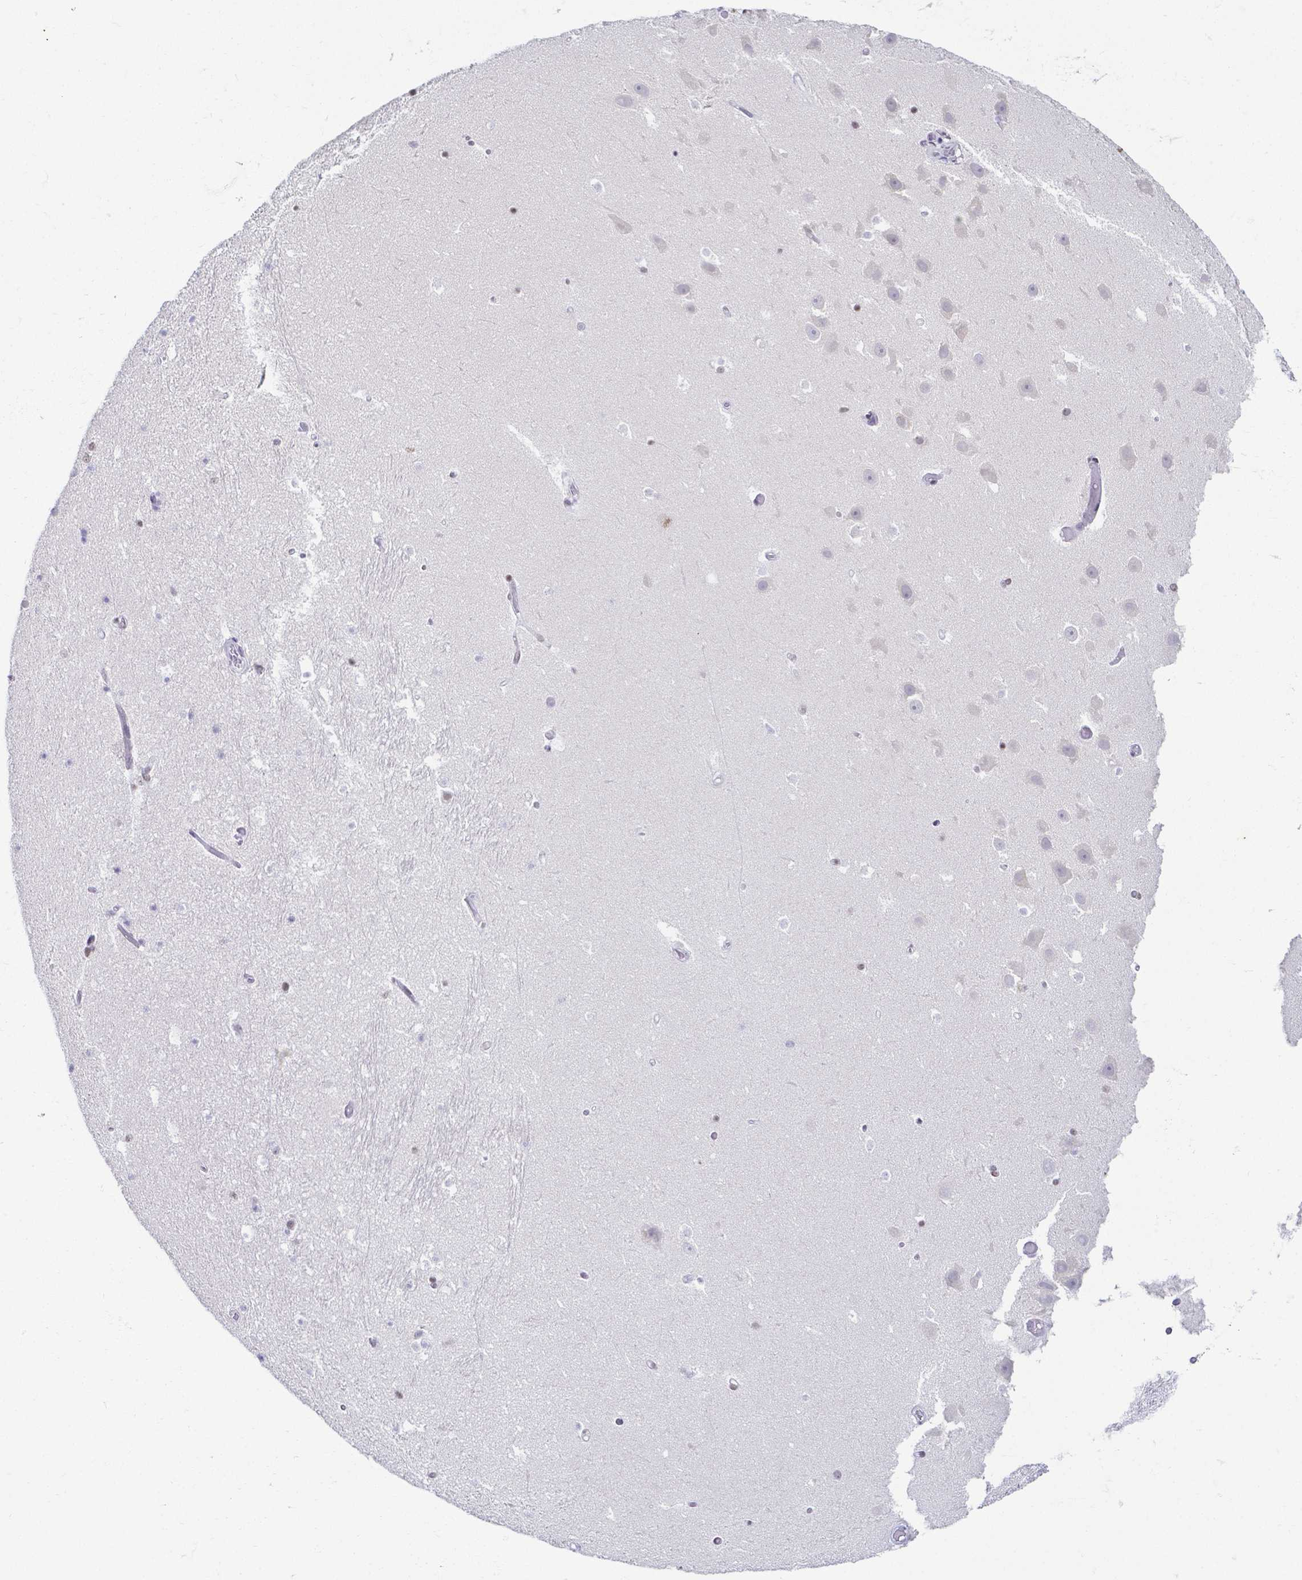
{"staining": {"intensity": "negative", "quantity": "none", "location": "none"}, "tissue": "hippocampus", "cell_type": "Glial cells", "image_type": "normal", "snomed": [{"axis": "morphology", "description": "Normal tissue, NOS"}, {"axis": "topography", "description": "Hippocampus"}], "caption": "The photomicrograph reveals no staining of glial cells in unremarkable hippocampus.", "gene": "FAM83G", "patient": {"sex": "male", "age": 26}}